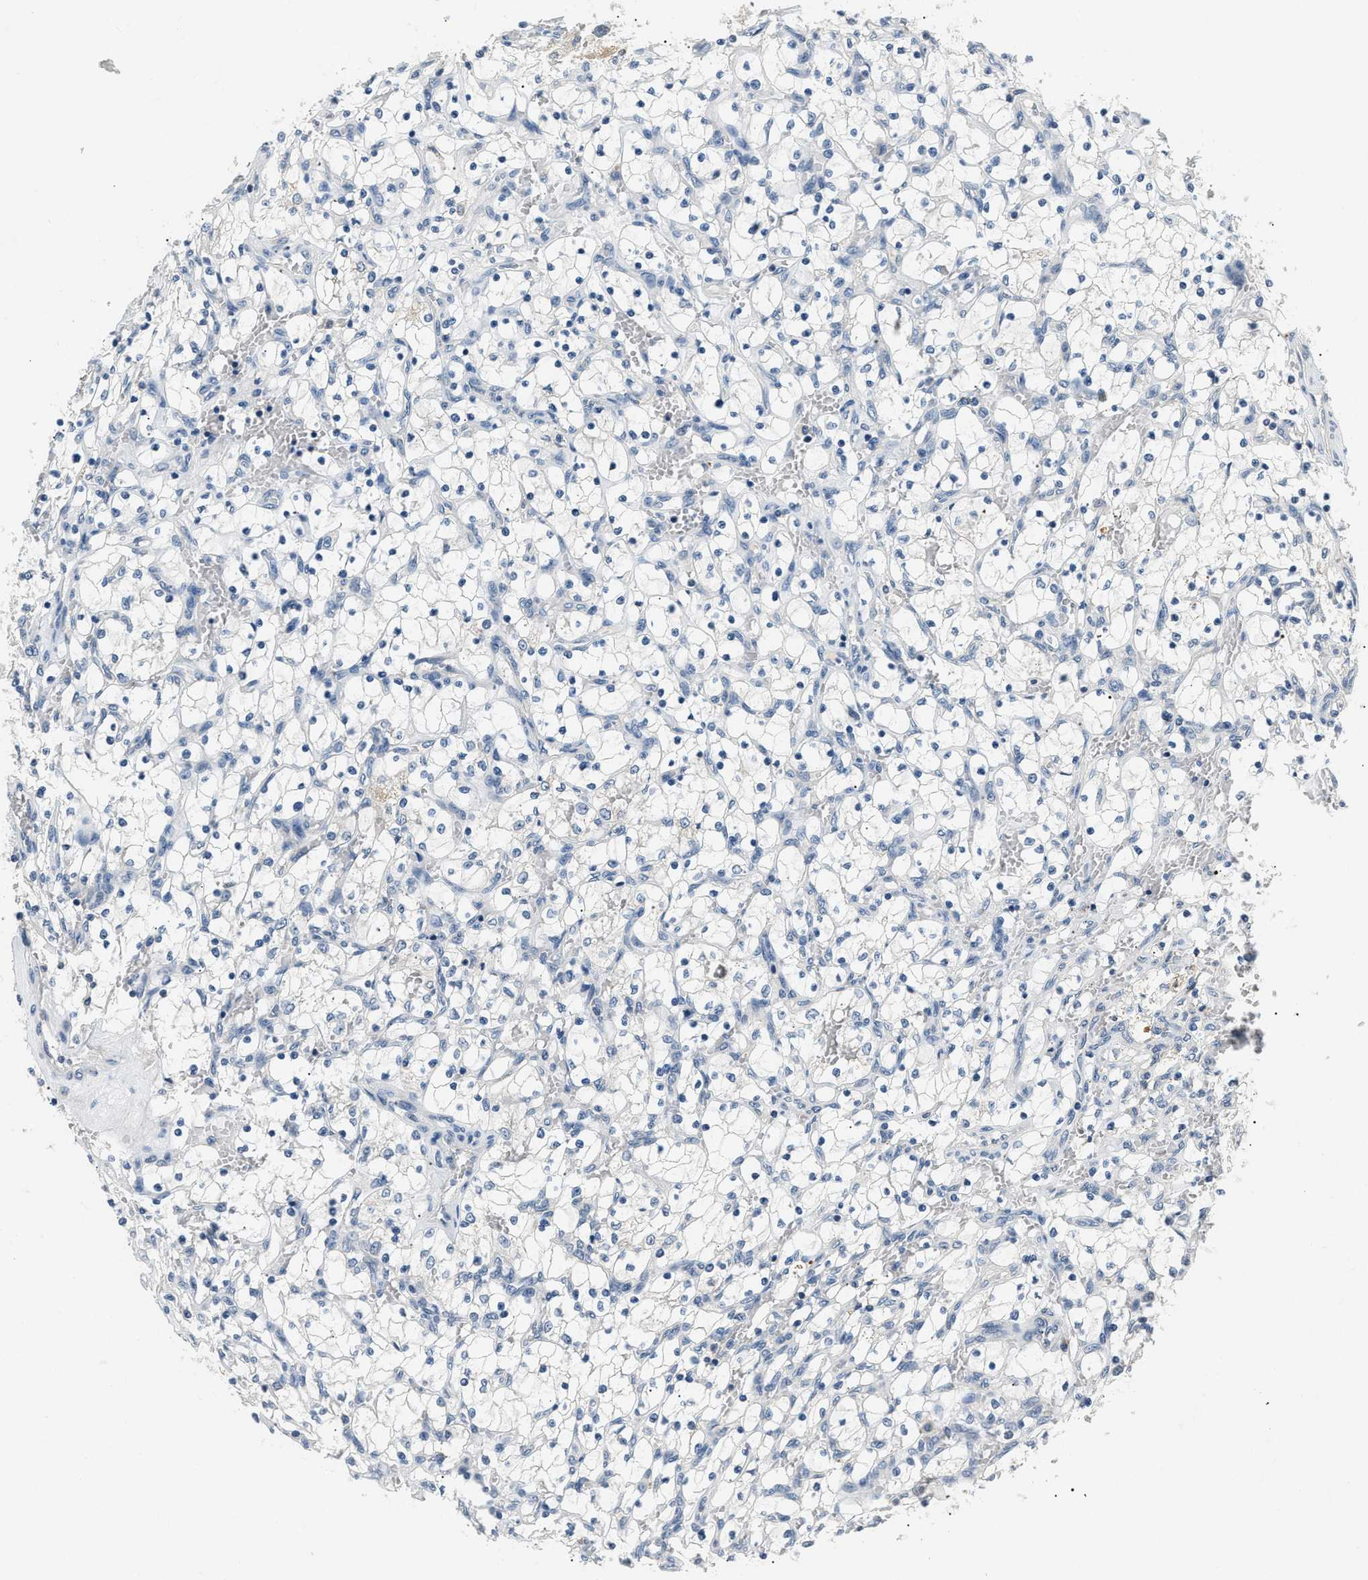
{"staining": {"intensity": "negative", "quantity": "none", "location": "none"}, "tissue": "renal cancer", "cell_type": "Tumor cells", "image_type": "cancer", "snomed": [{"axis": "morphology", "description": "Adenocarcinoma, NOS"}, {"axis": "topography", "description": "Kidney"}], "caption": "Tumor cells are negative for protein expression in human renal cancer (adenocarcinoma). (IHC, brightfield microscopy, high magnification).", "gene": "INHA", "patient": {"sex": "female", "age": 69}}